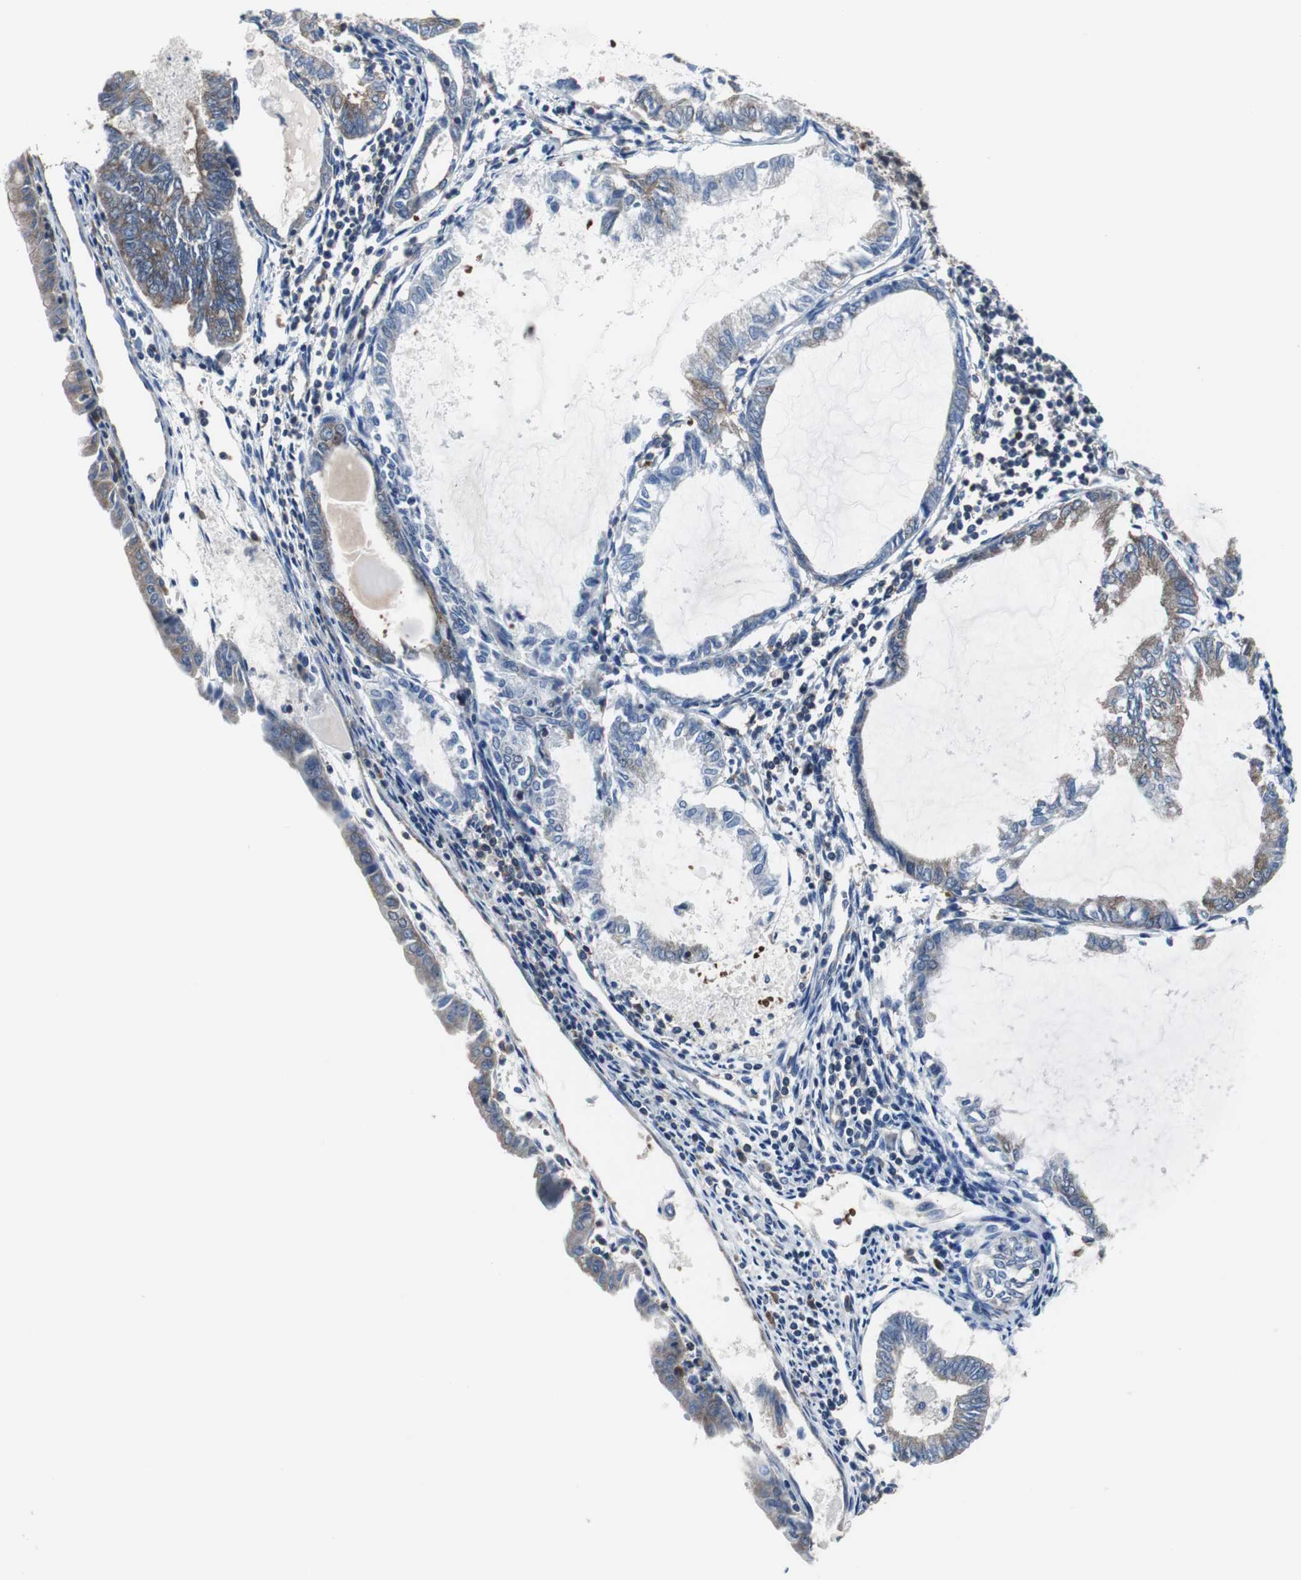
{"staining": {"intensity": "moderate", "quantity": ">75%", "location": "cytoplasmic/membranous"}, "tissue": "endometrial cancer", "cell_type": "Tumor cells", "image_type": "cancer", "snomed": [{"axis": "morphology", "description": "Adenocarcinoma, NOS"}, {"axis": "topography", "description": "Endometrium"}], "caption": "Immunohistochemistry of human endometrial adenocarcinoma reveals medium levels of moderate cytoplasmic/membranous positivity in approximately >75% of tumor cells.", "gene": "BRAF", "patient": {"sex": "female", "age": 86}}